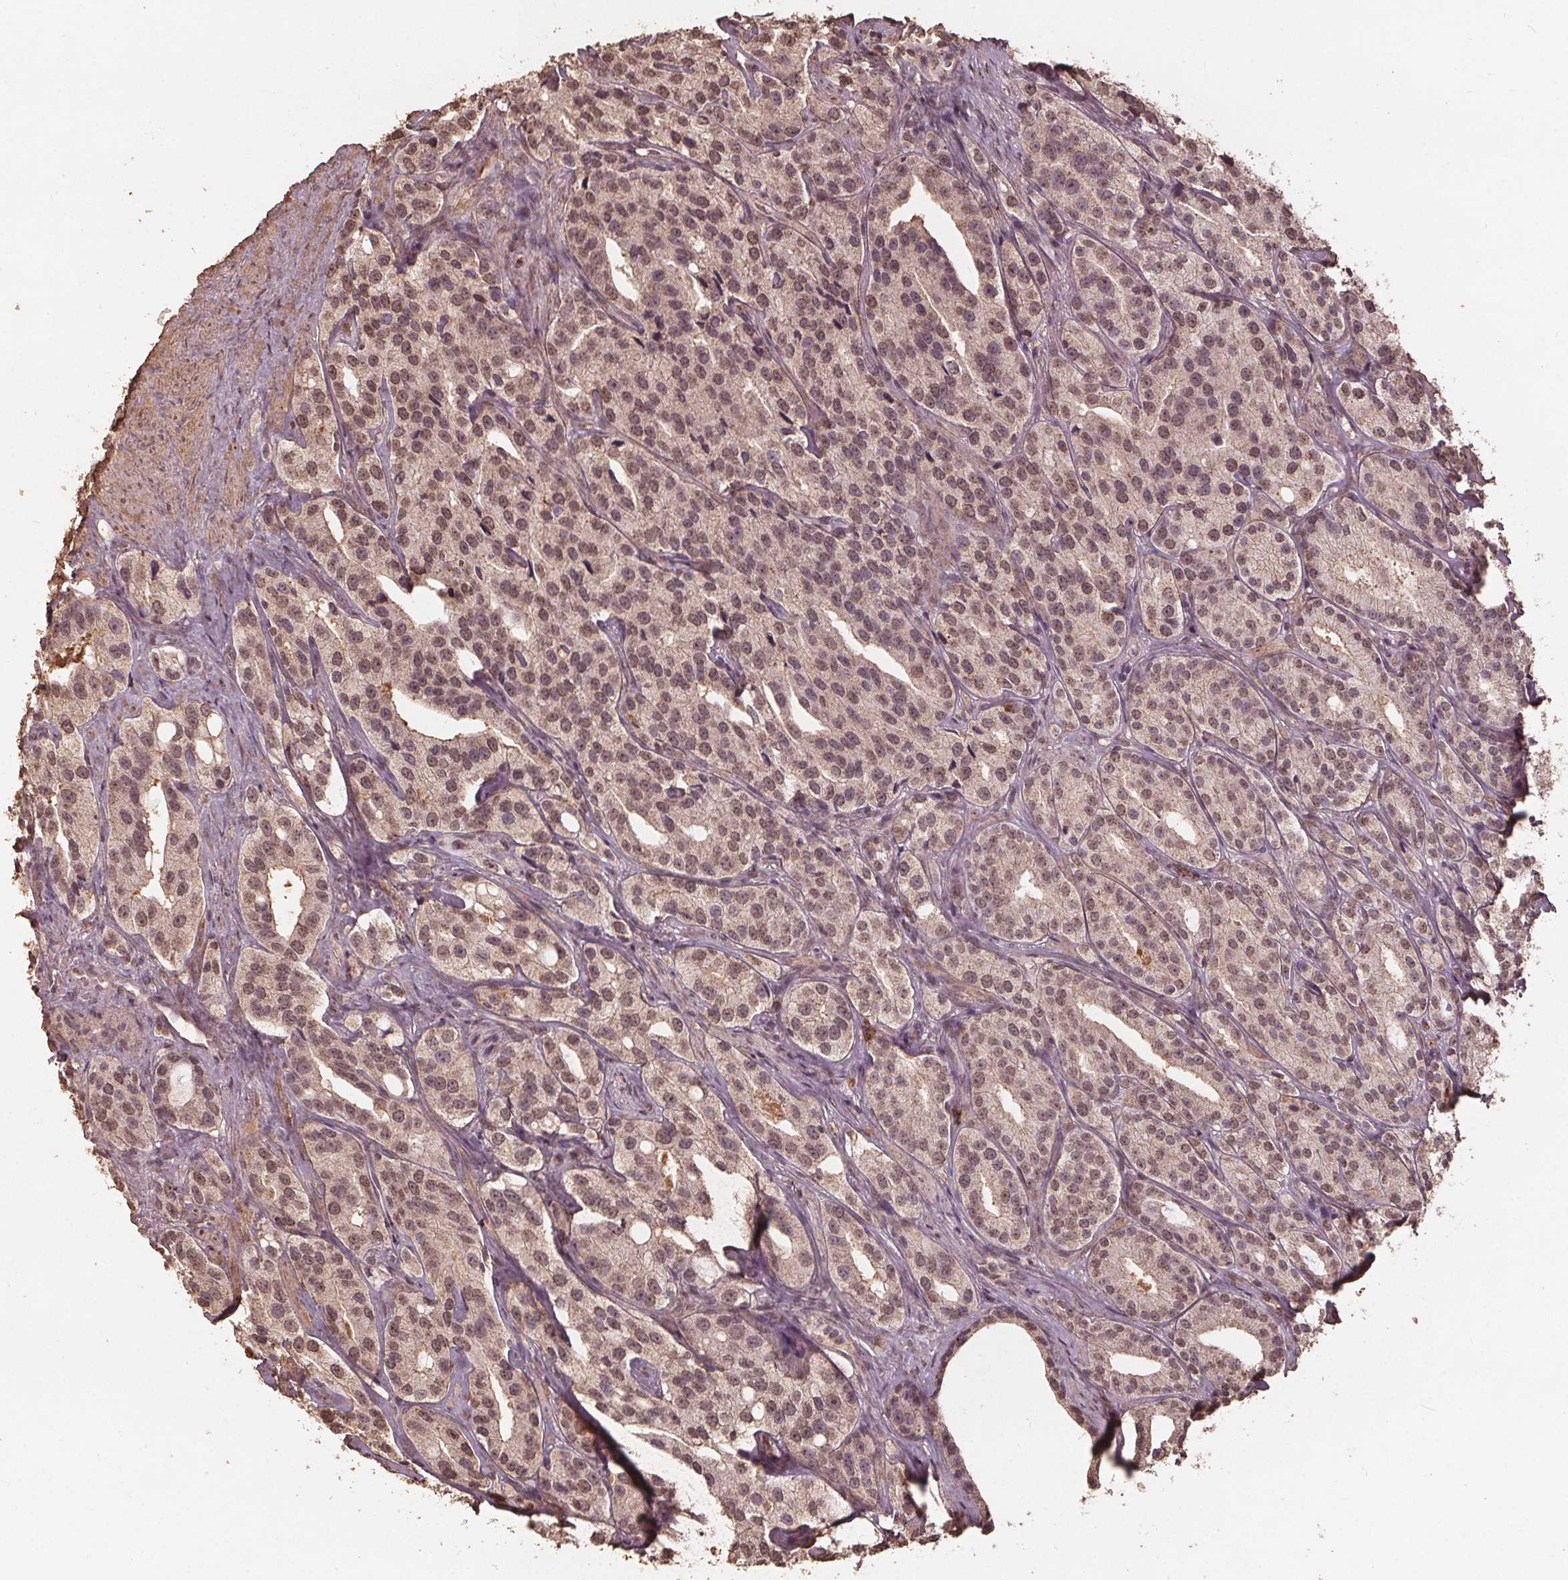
{"staining": {"intensity": "weak", "quantity": ">75%", "location": "nuclear"}, "tissue": "prostate cancer", "cell_type": "Tumor cells", "image_type": "cancer", "snomed": [{"axis": "morphology", "description": "Adenocarcinoma, High grade"}, {"axis": "topography", "description": "Prostate"}], "caption": "Immunohistochemistry (DAB) staining of prostate adenocarcinoma (high-grade) reveals weak nuclear protein expression in about >75% of tumor cells. The protein of interest is shown in brown color, while the nuclei are stained blue.", "gene": "DSG3", "patient": {"sex": "male", "age": 75}}